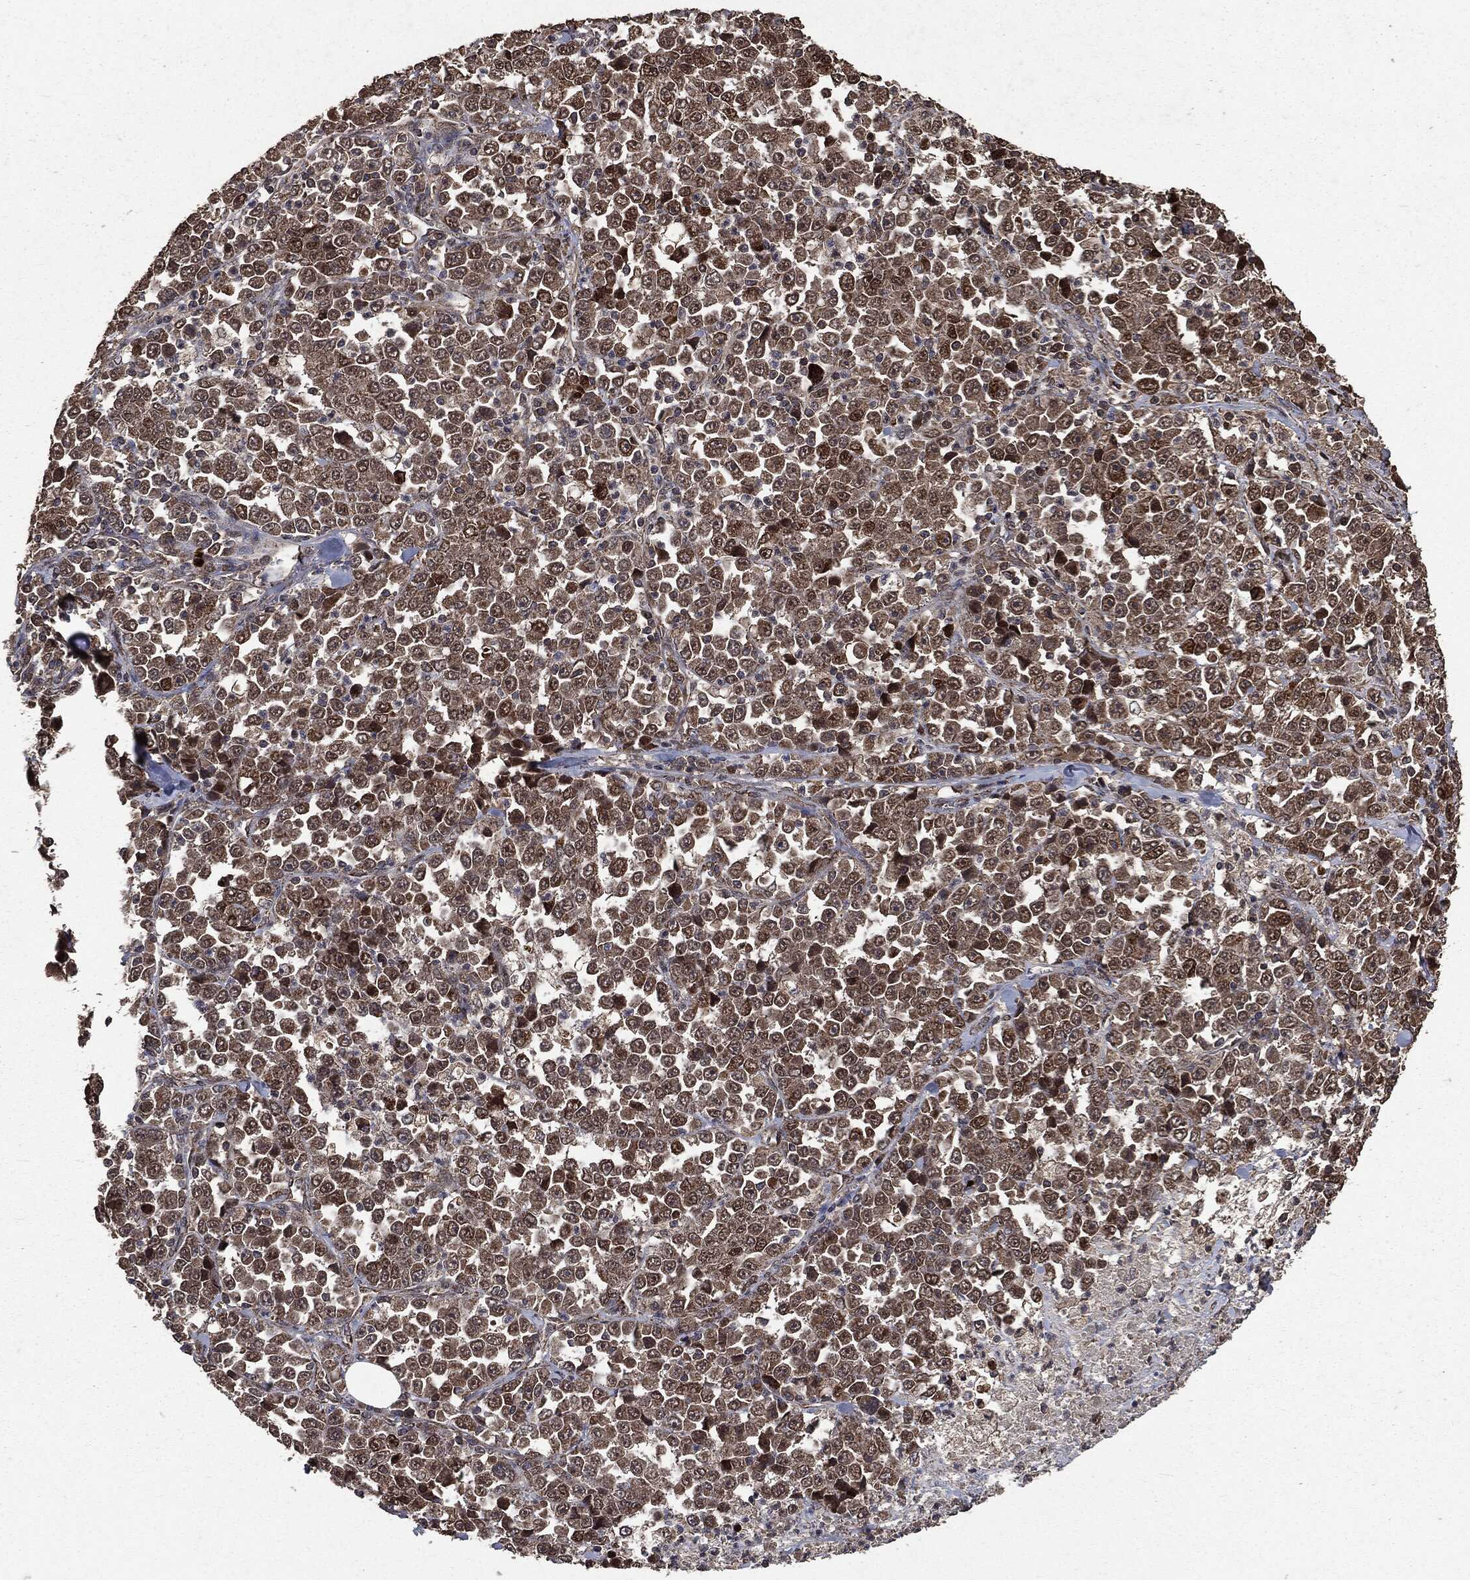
{"staining": {"intensity": "strong", "quantity": "<25%", "location": "cytoplasmic/membranous,nuclear"}, "tissue": "stomach cancer", "cell_type": "Tumor cells", "image_type": "cancer", "snomed": [{"axis": "morphology", "description": "Normal tissue, NOS"}, {"axis": "morphology", "description": "Adenocarcinoma, NOS"}, {"axis": "topography", "description": "Stomach, upper"}, {"axis": "topography", "description": "Stomach"}], "caption": "A brown stain labels strong cytoplasmic/membranous and nuclear staining of a protein in stomach cancer (adenocarcinoma) tumor cells.", "gene": "PPP6R2", "patient": {"sex": "male", "age": 59}}